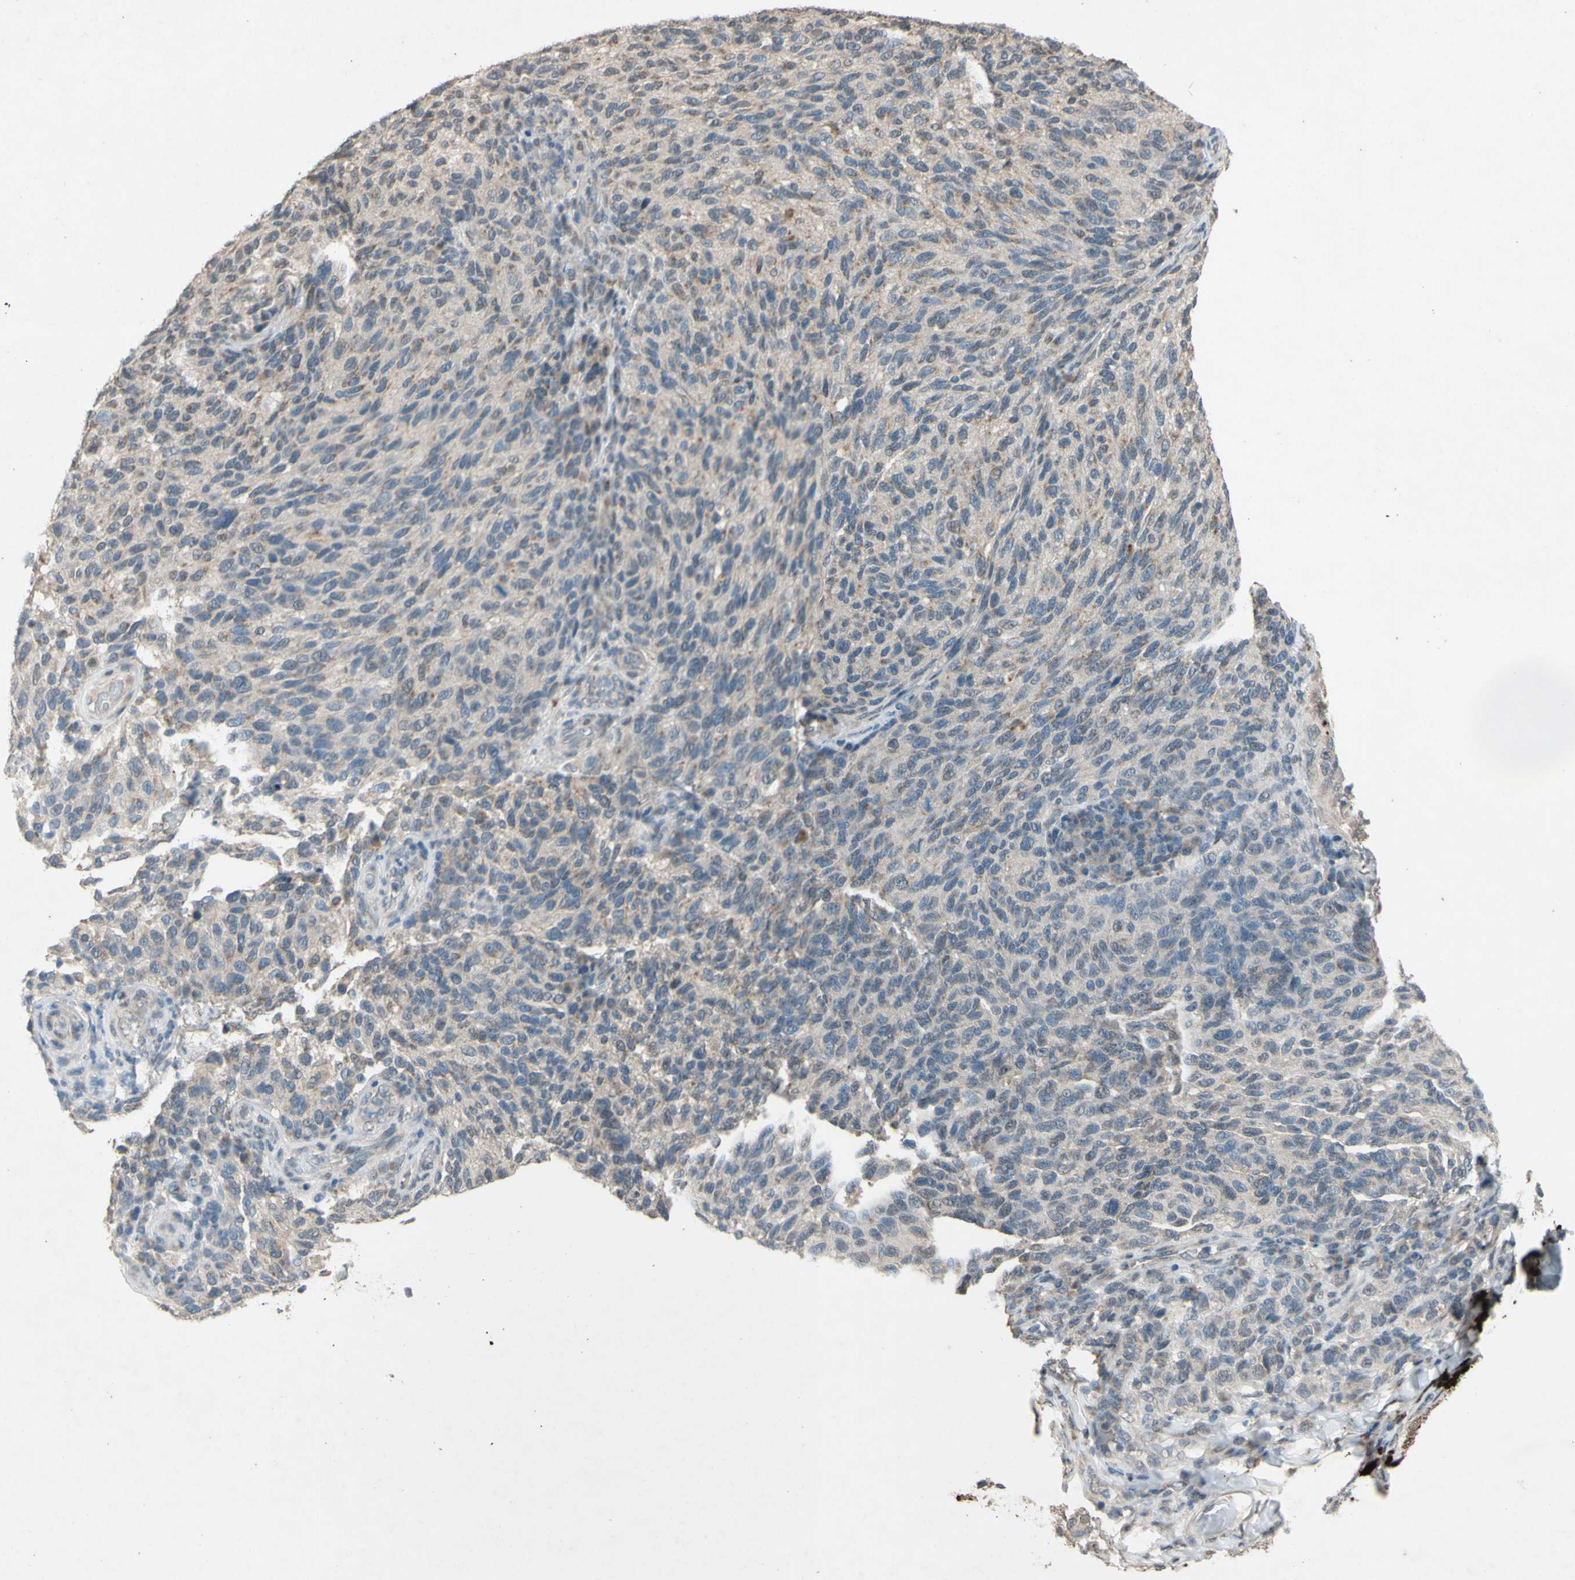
{"staining": {"intensity": "weak", "quantity": "<25%", "location": "cytoplasmic/membranous"}, "tissue": "melanoma", "cell_type": "Tumor cells", "image_type": "cancer", "snomed": [{"axis": "morphology", "description": "Malignant melanoma, NOS"}, {"axis": "topography", "description": "Skin"}], "caption": "The histopathology image demonstrates no staining of tumor cells in malignant melanoma.", "gene": "CDCP1", "patient": {"sex": "female", "age": 73}}